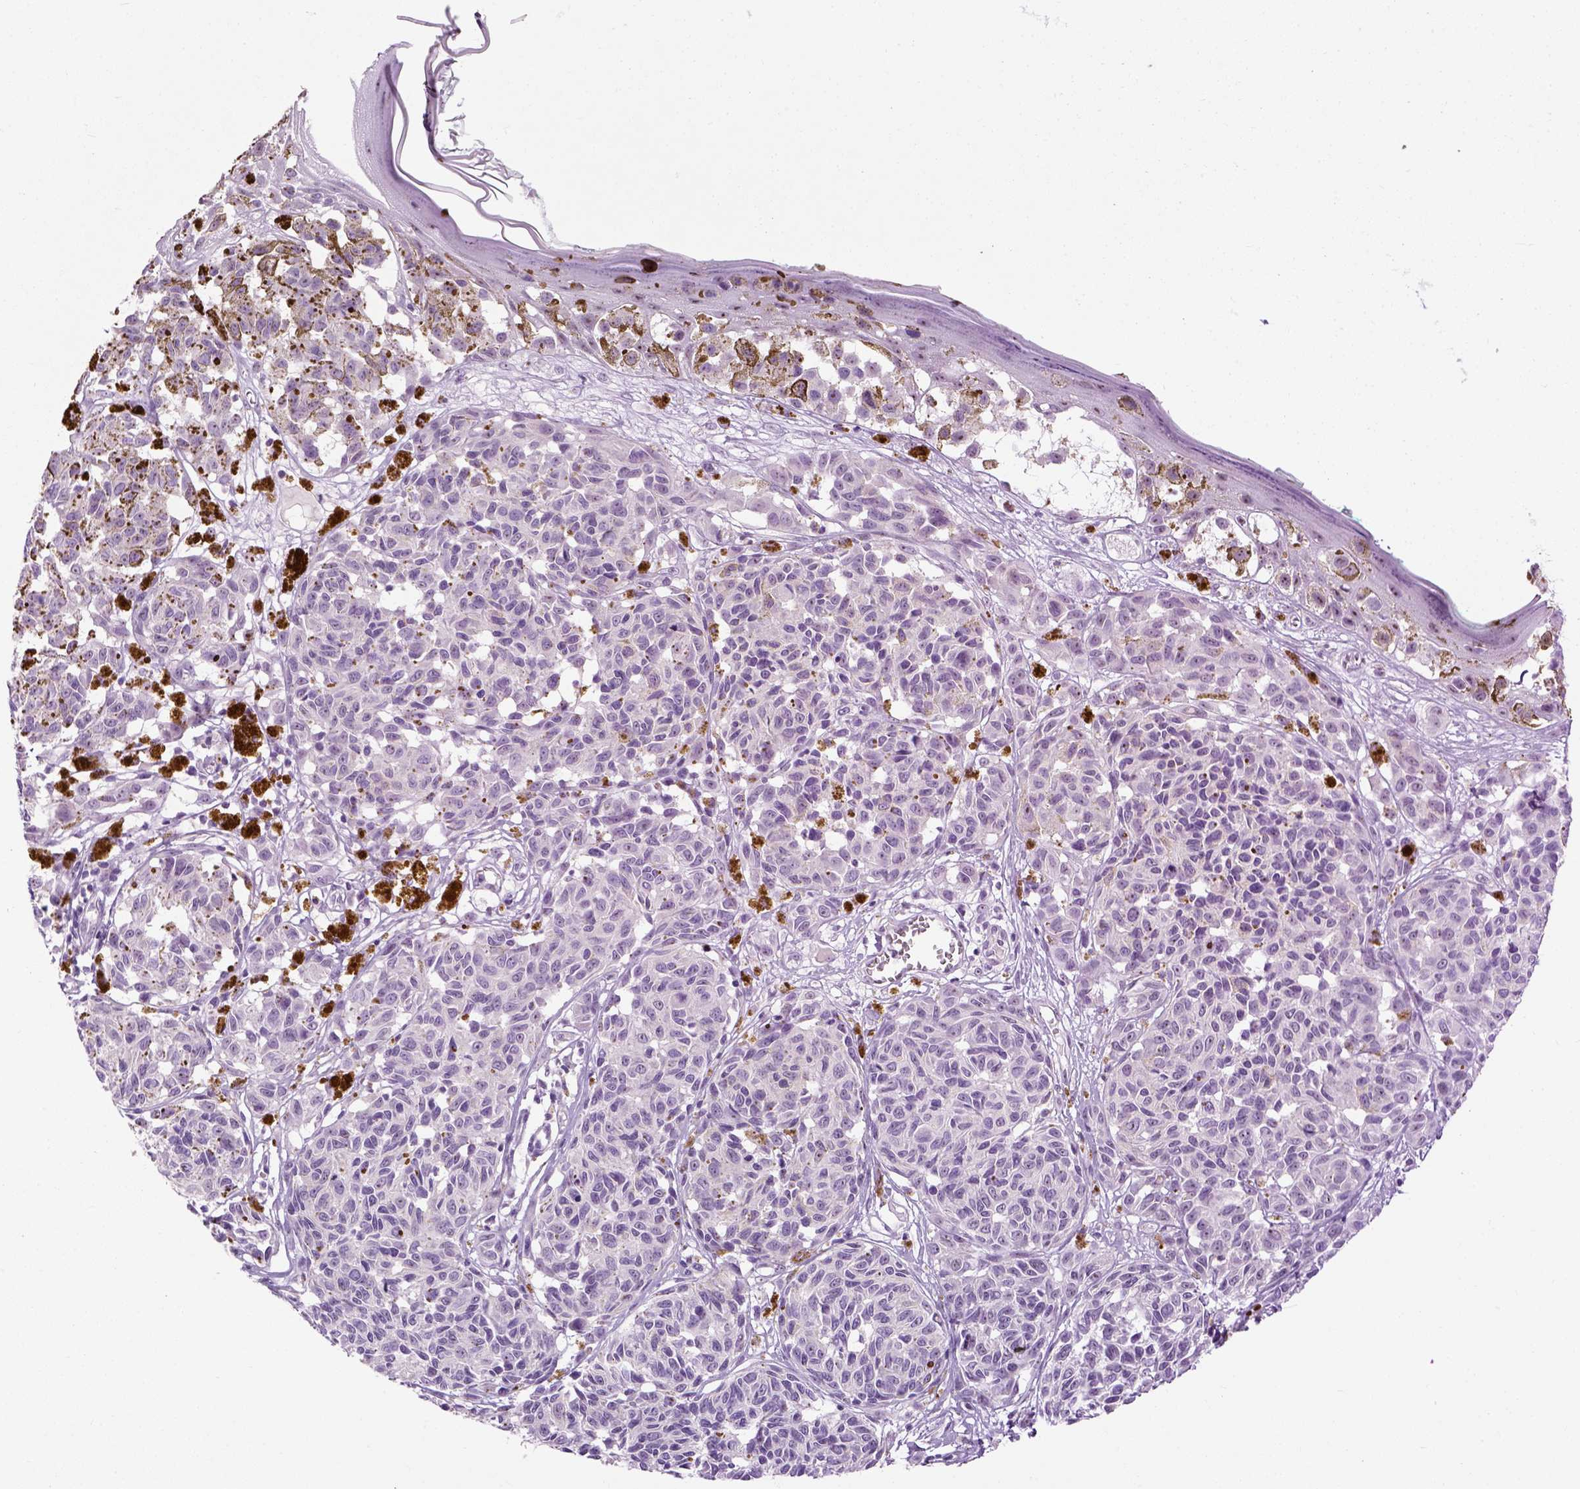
{"staining": {"intensity": "negative", "quantity": "none", "location": "none"}, "tissue": "melanoma", "cell_type": "Tumor cells", "image_type": "cancer", "snomed": [{"axis": "morphology", "description": "Malignant melanoma, NOS"}, {"axis": "topography", "description": "Skin"}], "caption": "DAB (3,3'-diaminobenzidine) immunohistochemical staining of human malignant melanoma exhibits no significant expression in tumor cells.", "gene": "UTP4", "patient": {"sex": "female", "age": 38}}